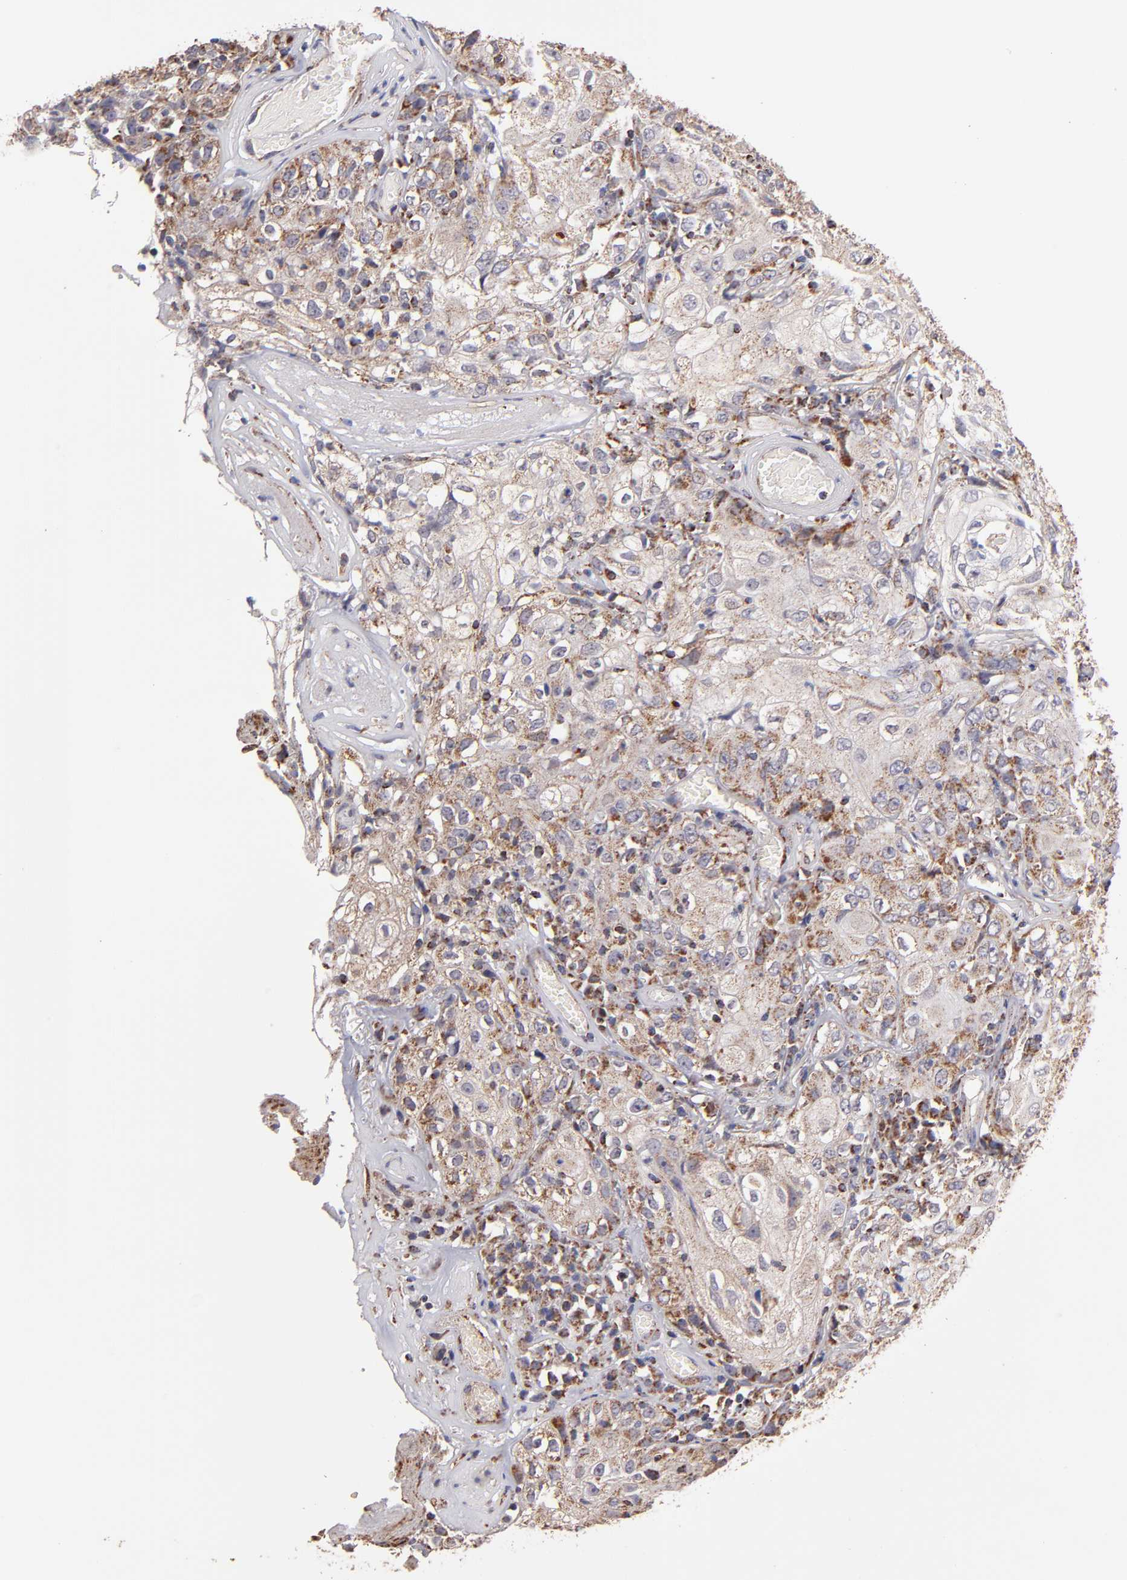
{"staining": {"intensity": "moderate", "quantity": "<25%", "location": "cytoplasmic/membranous"}, "tissue": "skin cancer", "cell_type": "Tumor cells", "image_type": "cancer", "snomed": [{"axis": "morphology", "description": "Squamous cell carcinoma, NOS"}, {"axis": "topography", "description": "Skin"}], "caption": "A low amount of moderate cytoplasmic/membranous staining is appreciated in about <25% of tumor cells in skin cancer (squamous cell carcinoma) tissue.", "gene": "DLST", "patient": {"sex": "male", "age": 65}}